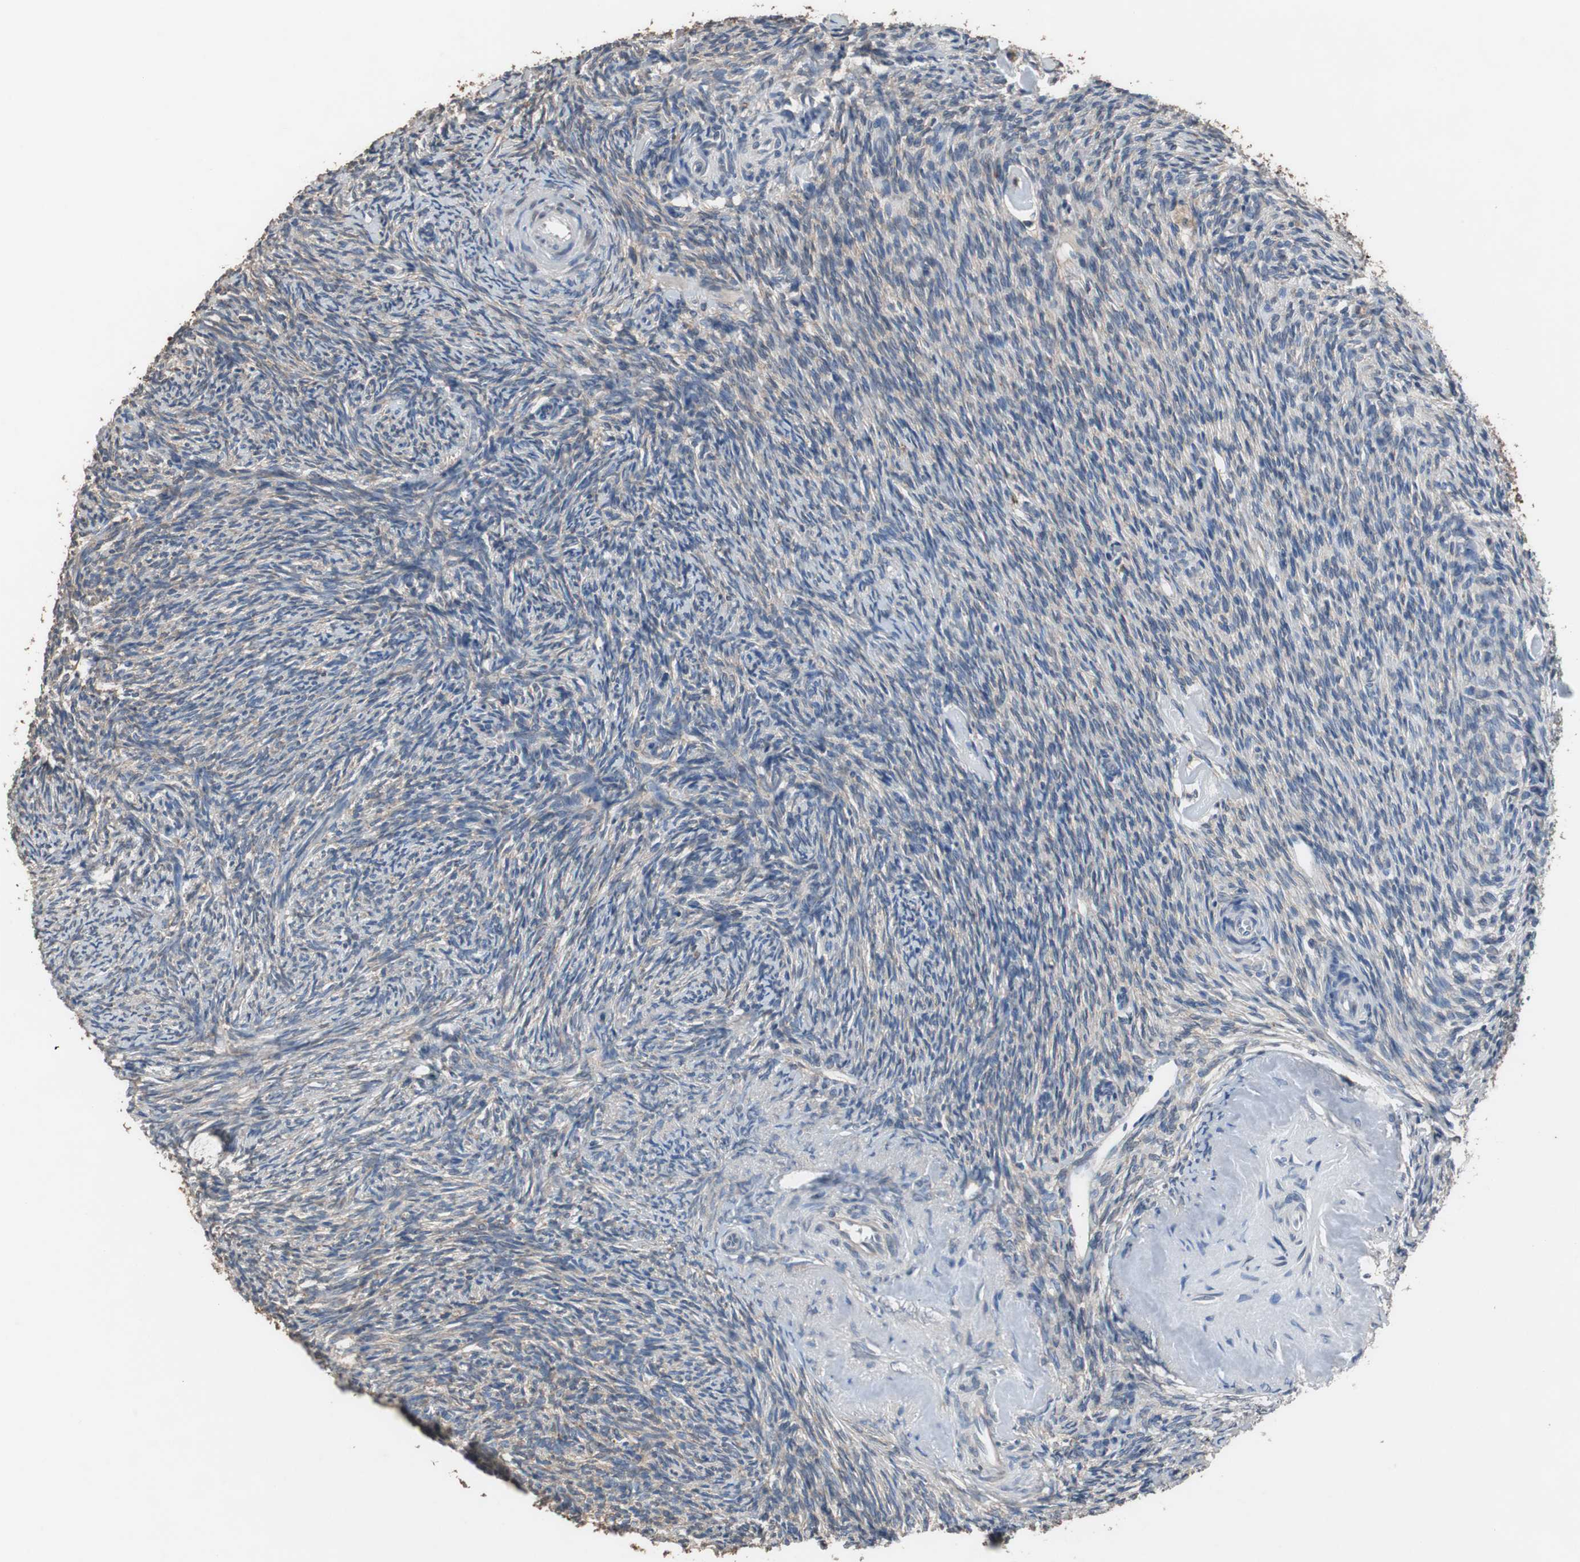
{"staining": {"intensity": "negative", "quantity": "none", "location": "none"}, "tissue": "ovary", "cell_type": "Ovarian stroma cells", "image_type": "normal", "snomed": [{"axis": "morphology", "description": "Normal tissue, NOS"}, {"axis": "topography", "description": "Ovary"}], "caption": "Immunohistochemical staining of normal ovary demonstrates no significant positivity in ovarian stroma cells.", "gene": "USP10", "patient": {"sex": "female", "age": 60}}